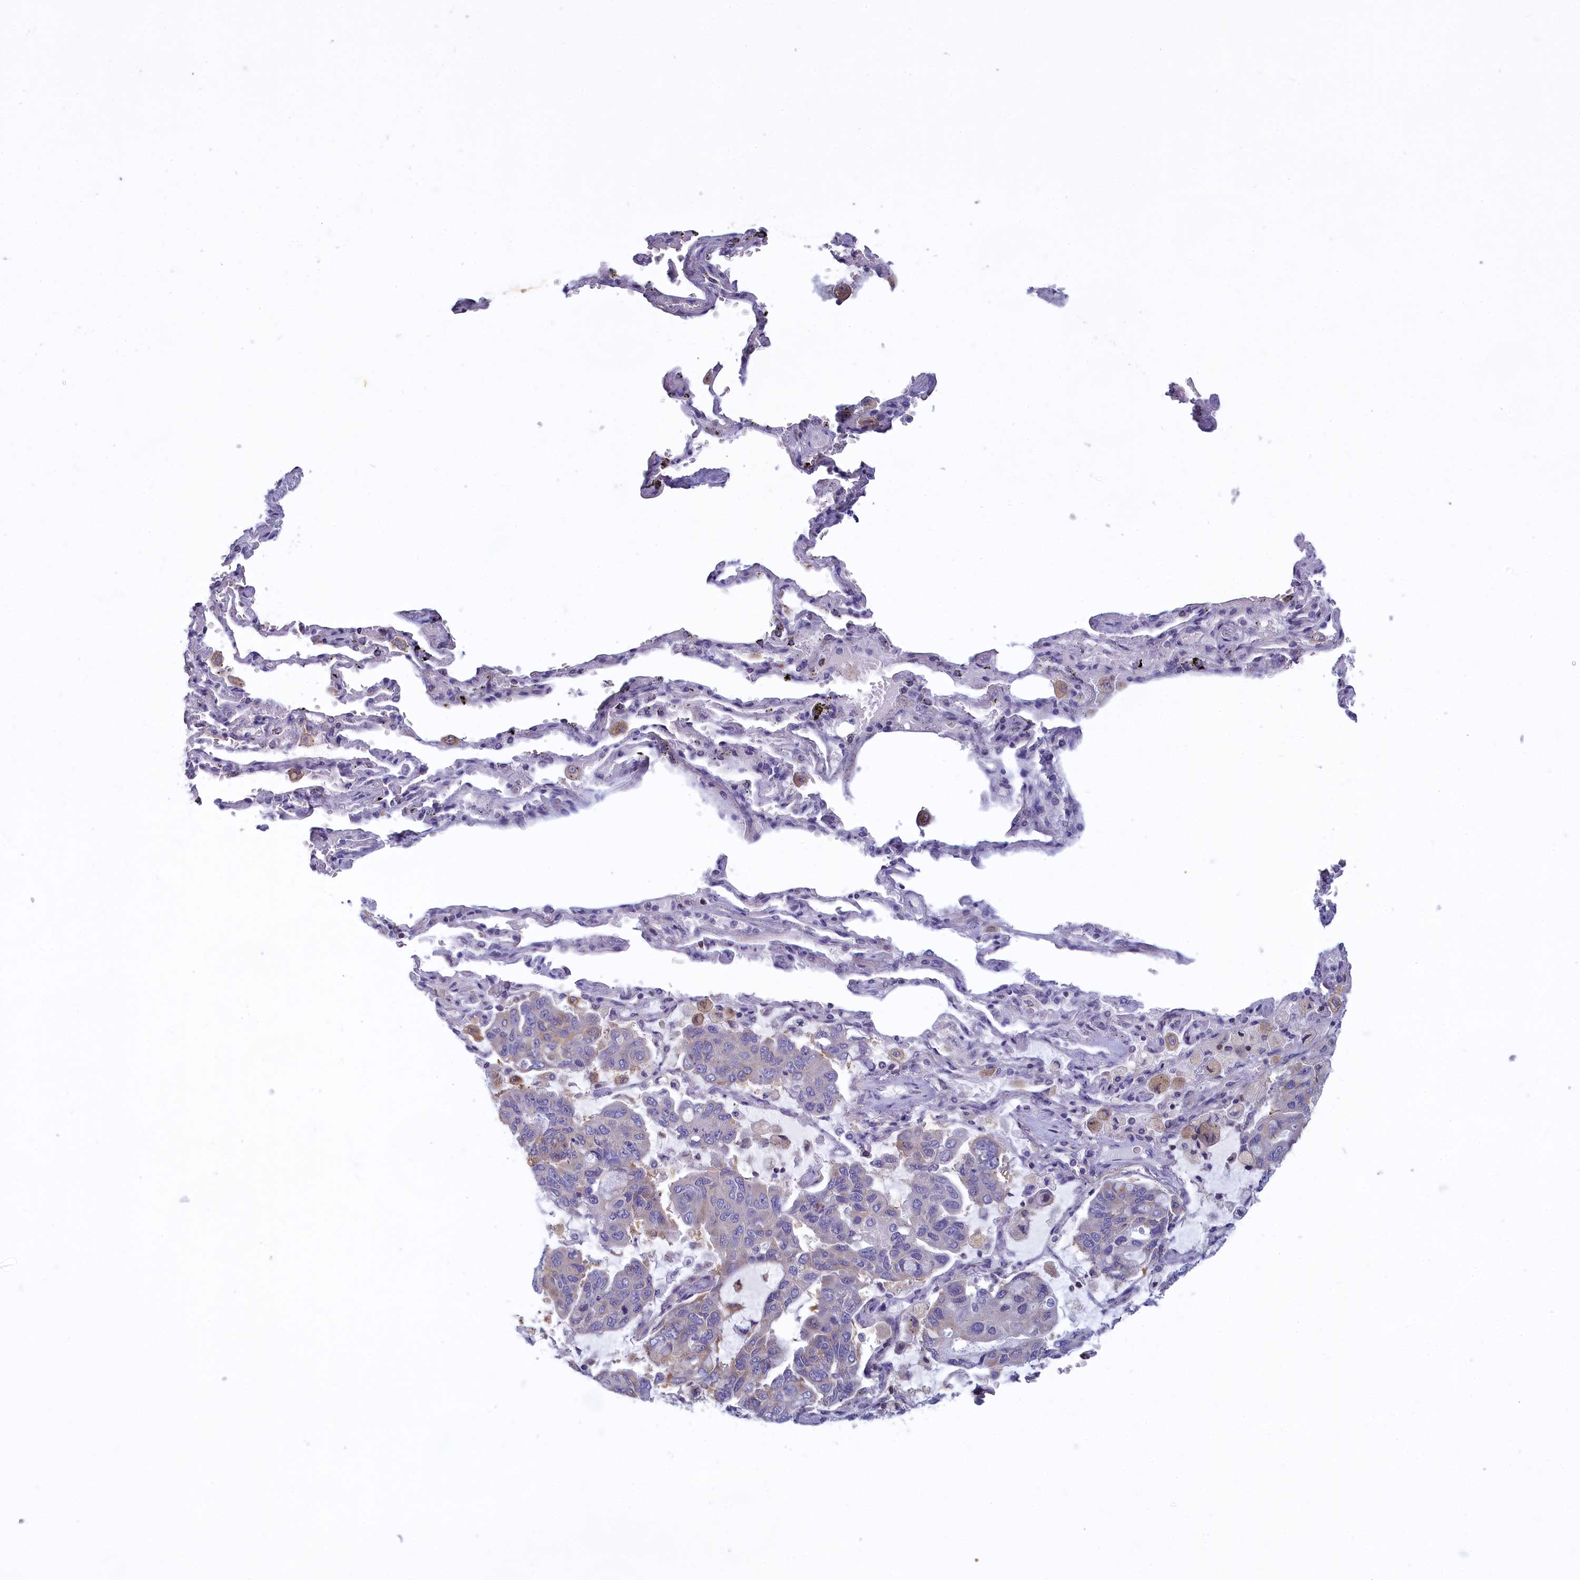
{"staining": {"intensity": "moderate", "quantity": "25%-75%", "location": "cytoplasmic/membranous"}, "tissue": "lung cancer", "cell_type": "Tumor cells", "image_type": "cancer", "snomed": [{"axis": "morphology", "description": "Adenocarcinoma, NOS"}, {"axis": "topography", "description": "Lung"}], "caption": "IHC staining of lung adenocarcinoma, which displays medium levels of moderate cytoplasmic/membranous expression in about 25%-75% of tumor cells indicating moderate cytoplasmic/membranous protein positivity. The staining was performed using DAB (3,3'-diaminobenzidine) (brown) for protein detection and nuclei were counterstained in hematoxylin (blue).", "gene": "NOL10", "patient": {"sex": "male", "age": 64}}